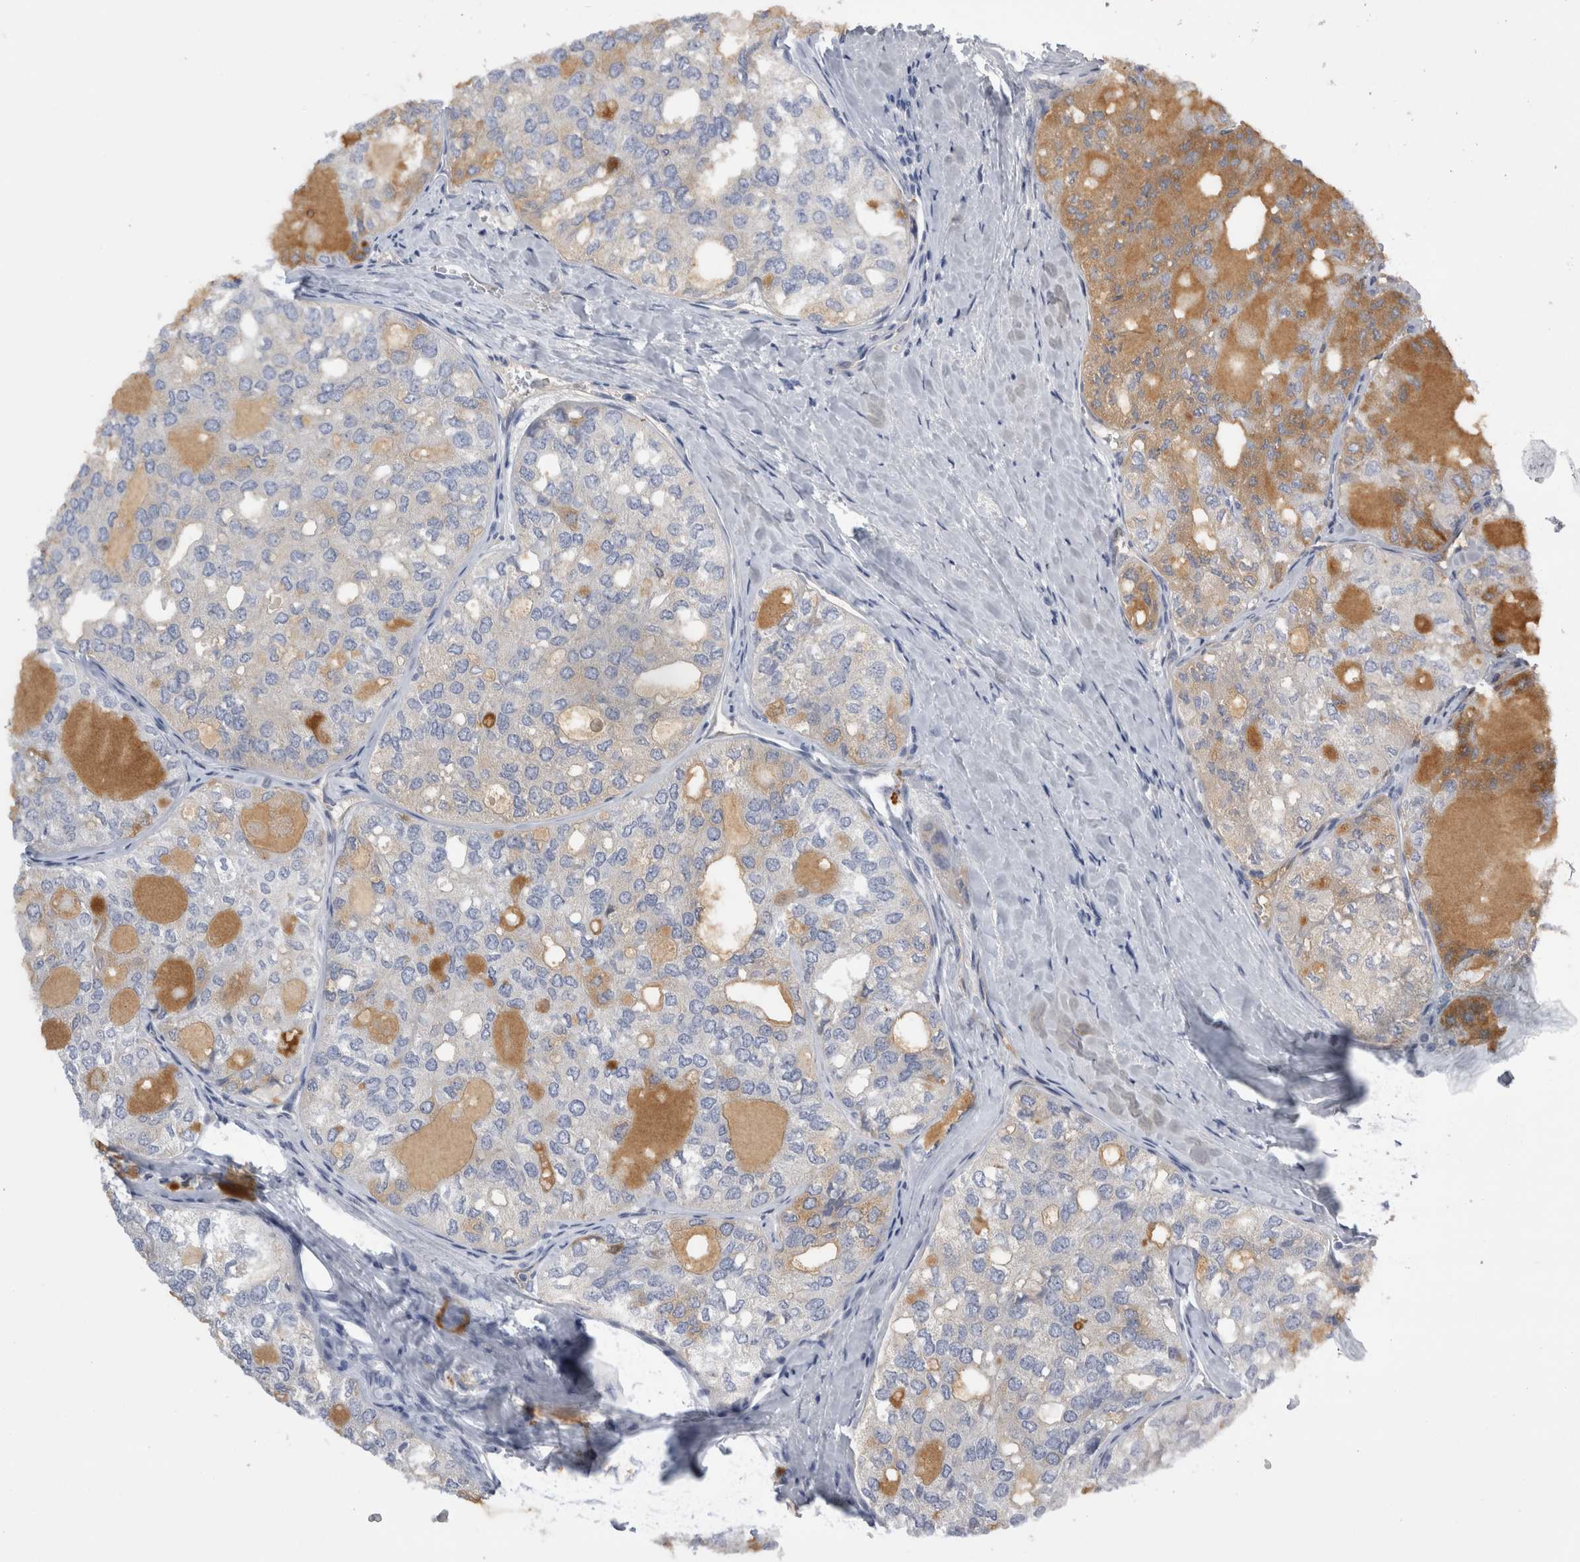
{"staining": {"intensity": "moderate", "quantity": "<25%", "location": "cytoplasmic/membranous"}, "tissue": "thyroid cancer", "cell_type": "Tumor cells", "image_type": "cancer", "snomed": [{"axis": "morphology", "description": "Follicular adenoma carcinoma, NOS"}, {"axis": "topography", "description": "Thyroid gland"}], "caption": "IHC staining of thyroid follicular adenoma carcinoma, which demonstrates low levels of moderate cytoplasmic/membranous staining in approximately <25% of tumor cells indicating moderate cytoplasmic/membranous protein positivity. The staining was performed using DAB (brown) for protein detection and nuclei were counterstained in hematoxylin (blue).", "gene": "DHRS4", "patient": {"sex": "male", "age": 75}}